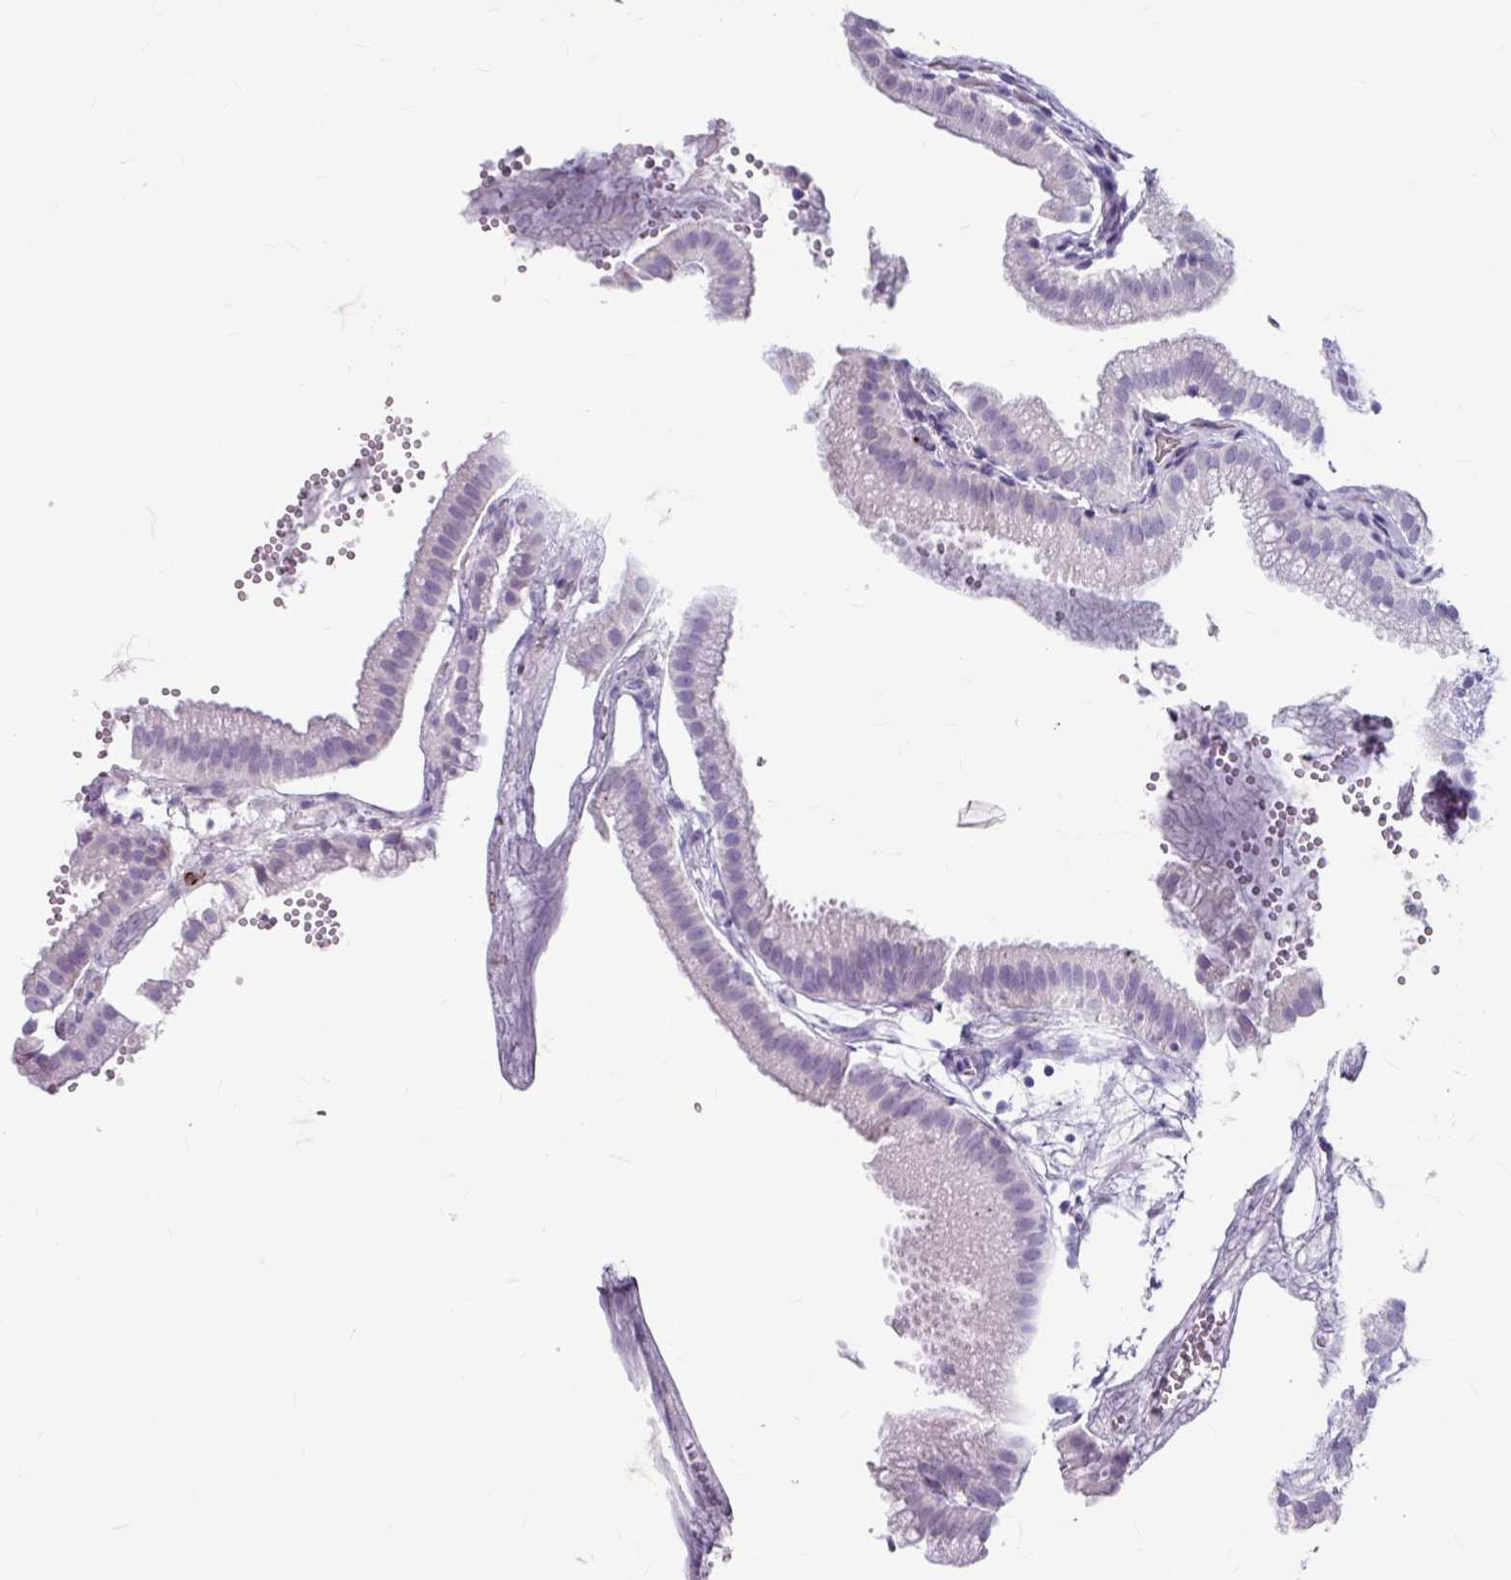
{"staining": {"intensity": "negative", "quantity": "none", "location": "none"}, "tissue": "gallbladder", "cell_type": "Glandular cells", "image_type": "normal", "snomed": [{"axis": "morphology", "description": "Normal tissue, NOS"}, {"axis": "topography", "description": "Gallbladder"}], "caption": "Protein analysis of benign gallbladder exhibits no significant staining in glandular cells. (DAB (3,3'-diaminobenzidine) immunohistochemistry (IHC), high magnification).", "gene": "ANKRD1", "patient": {"sex": "female", "age": 63}}